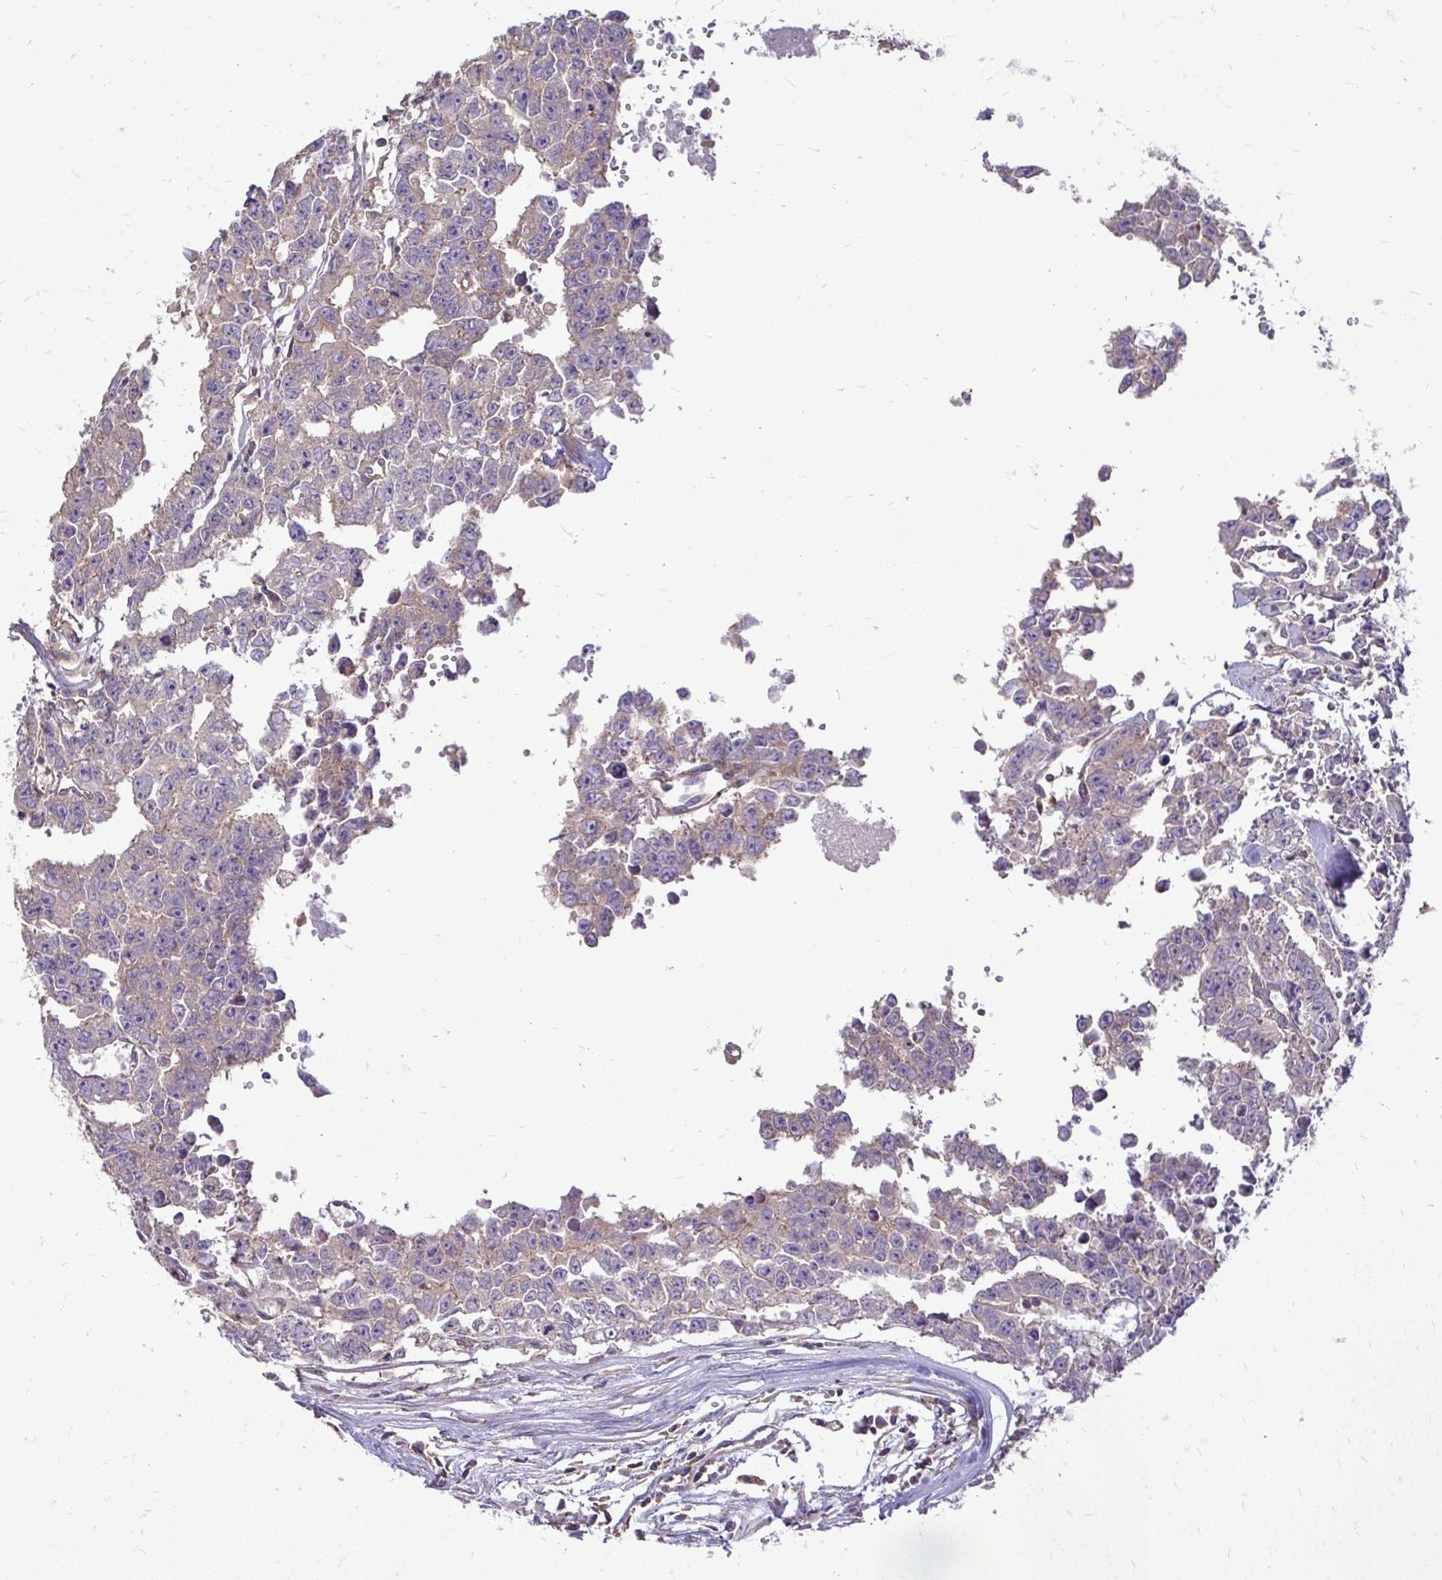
{"staining": {"intensity": "weak", "quantity": "25%-75%", "location": "cytoplasmic/membranous"}, "tissue": "testis cancer", "cell_type": "Tumor cells", "image_type": "cancer", "snomed": [{"axis": "morphology", "description": "Carcinoma, Embryonal, NOS"}, {"axis": "morphology", "description": "Teratoma, malignant, NOS"}, {"axis": "topography", "description": "Testis"}], "caption": "IHC staining of teratoma (malignant) (testis), which reveals low levels of weak cytoplasmic/membranous staining in approximately 25%-75% of tumor cells indicating weak cytoplasmic/membranous protein positivity. The staining was performed using DAB (brown) for protein detection and nuclei were counterstained in hematoxylin (blue).", "gene": "FMR1", "patient": {"sex": "male", "age": 24}}